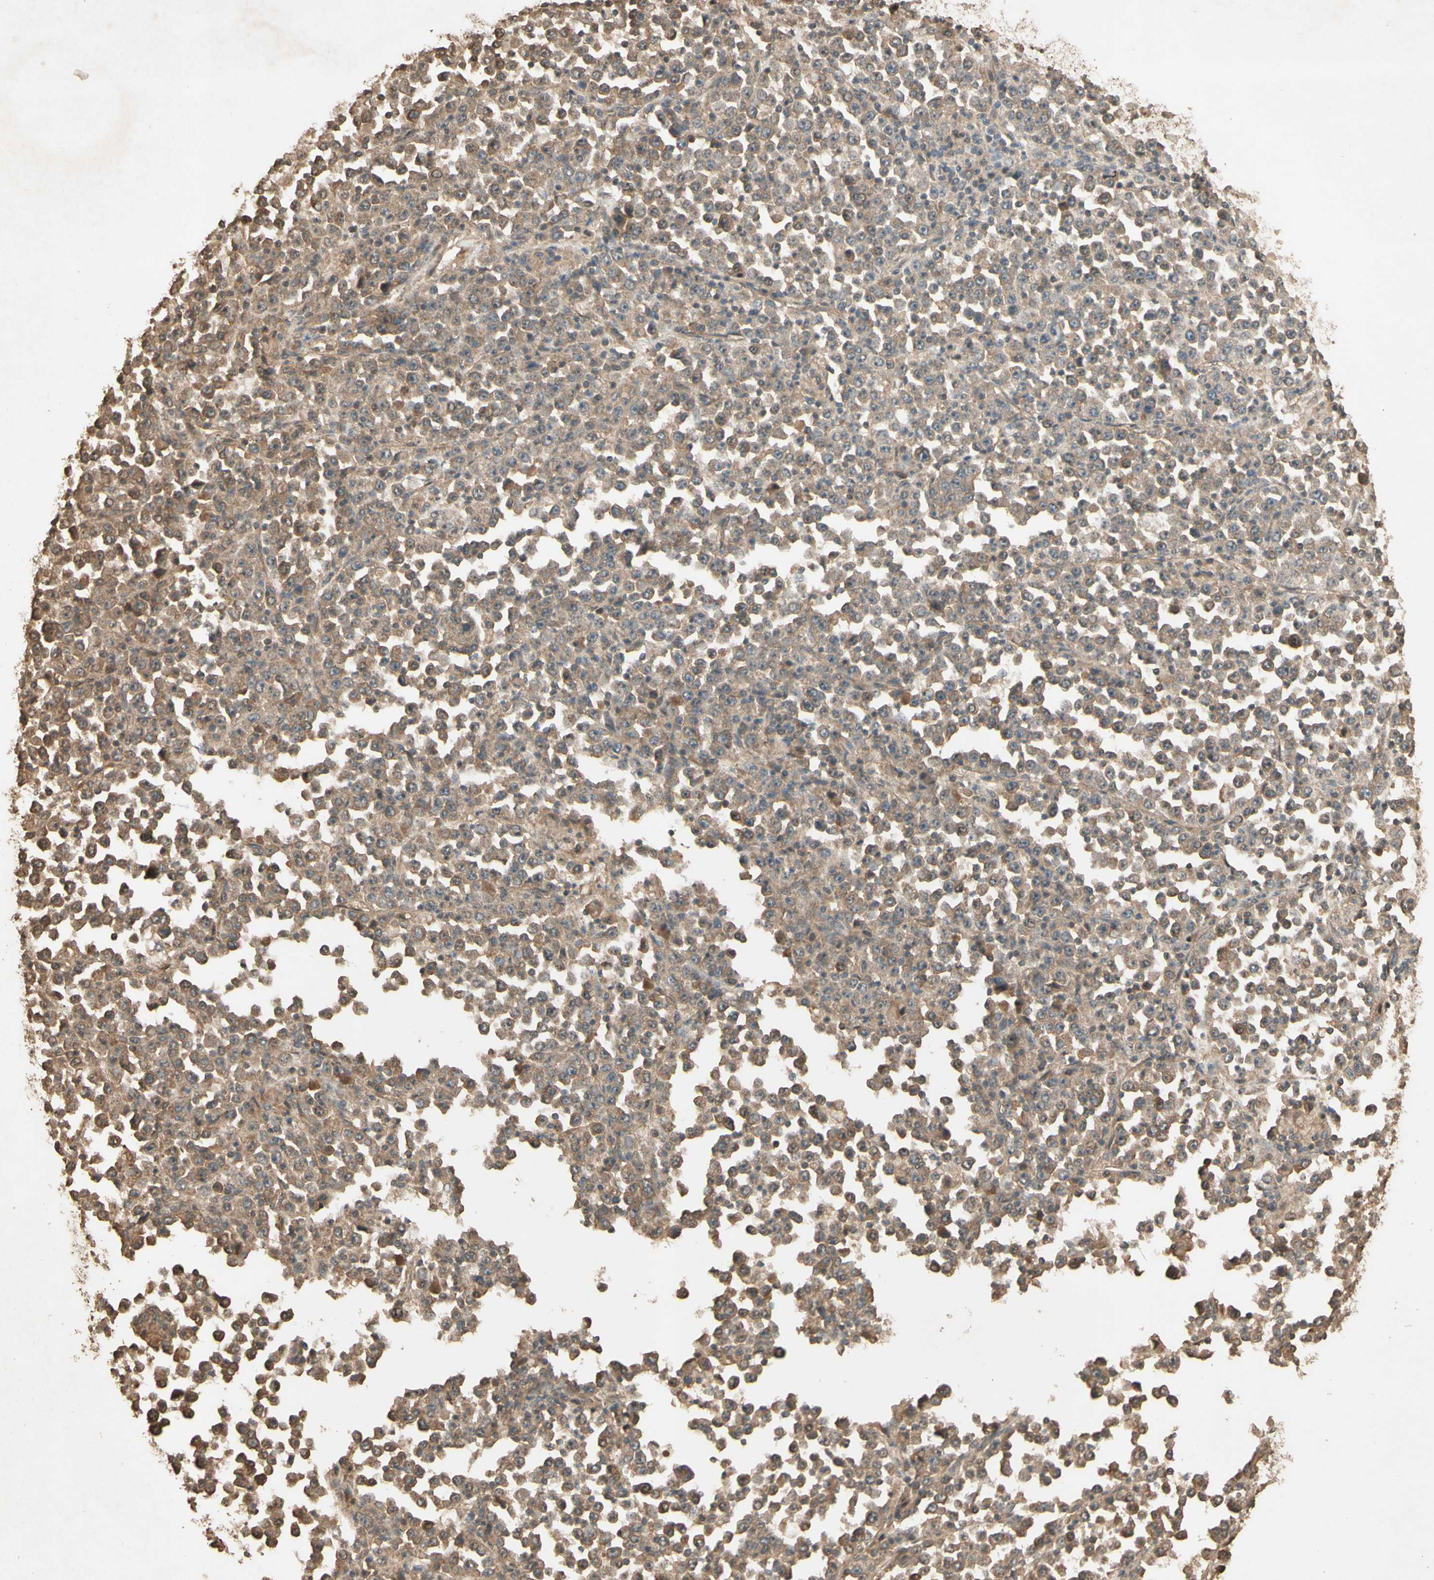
{"staining": {"intensity": "moderate", "quantity": ">75%", "location": "cytoplasmic/membranous"}, "tissue": "stomach cancer", "cell_type": "Tumor cells", "image_type": "cancer", "snomed": [{"axis": "morphology", "description": "Normal tissue, NOS"}, {"axis": "morphology", "description": "Adenocarcinoma, NOS"}, {"axis": "topography", "description": "Stomach, upper"}, {"axis": "topography", "description": "Stomach"}], "caption": "Tumor cells demonstrate moderate cytoplasmic/membranous staining in about >75% of cells in stomach adenocarcinoma.", "gene": "SMAD9", "patient": {"sex": "male", "age": 59}}